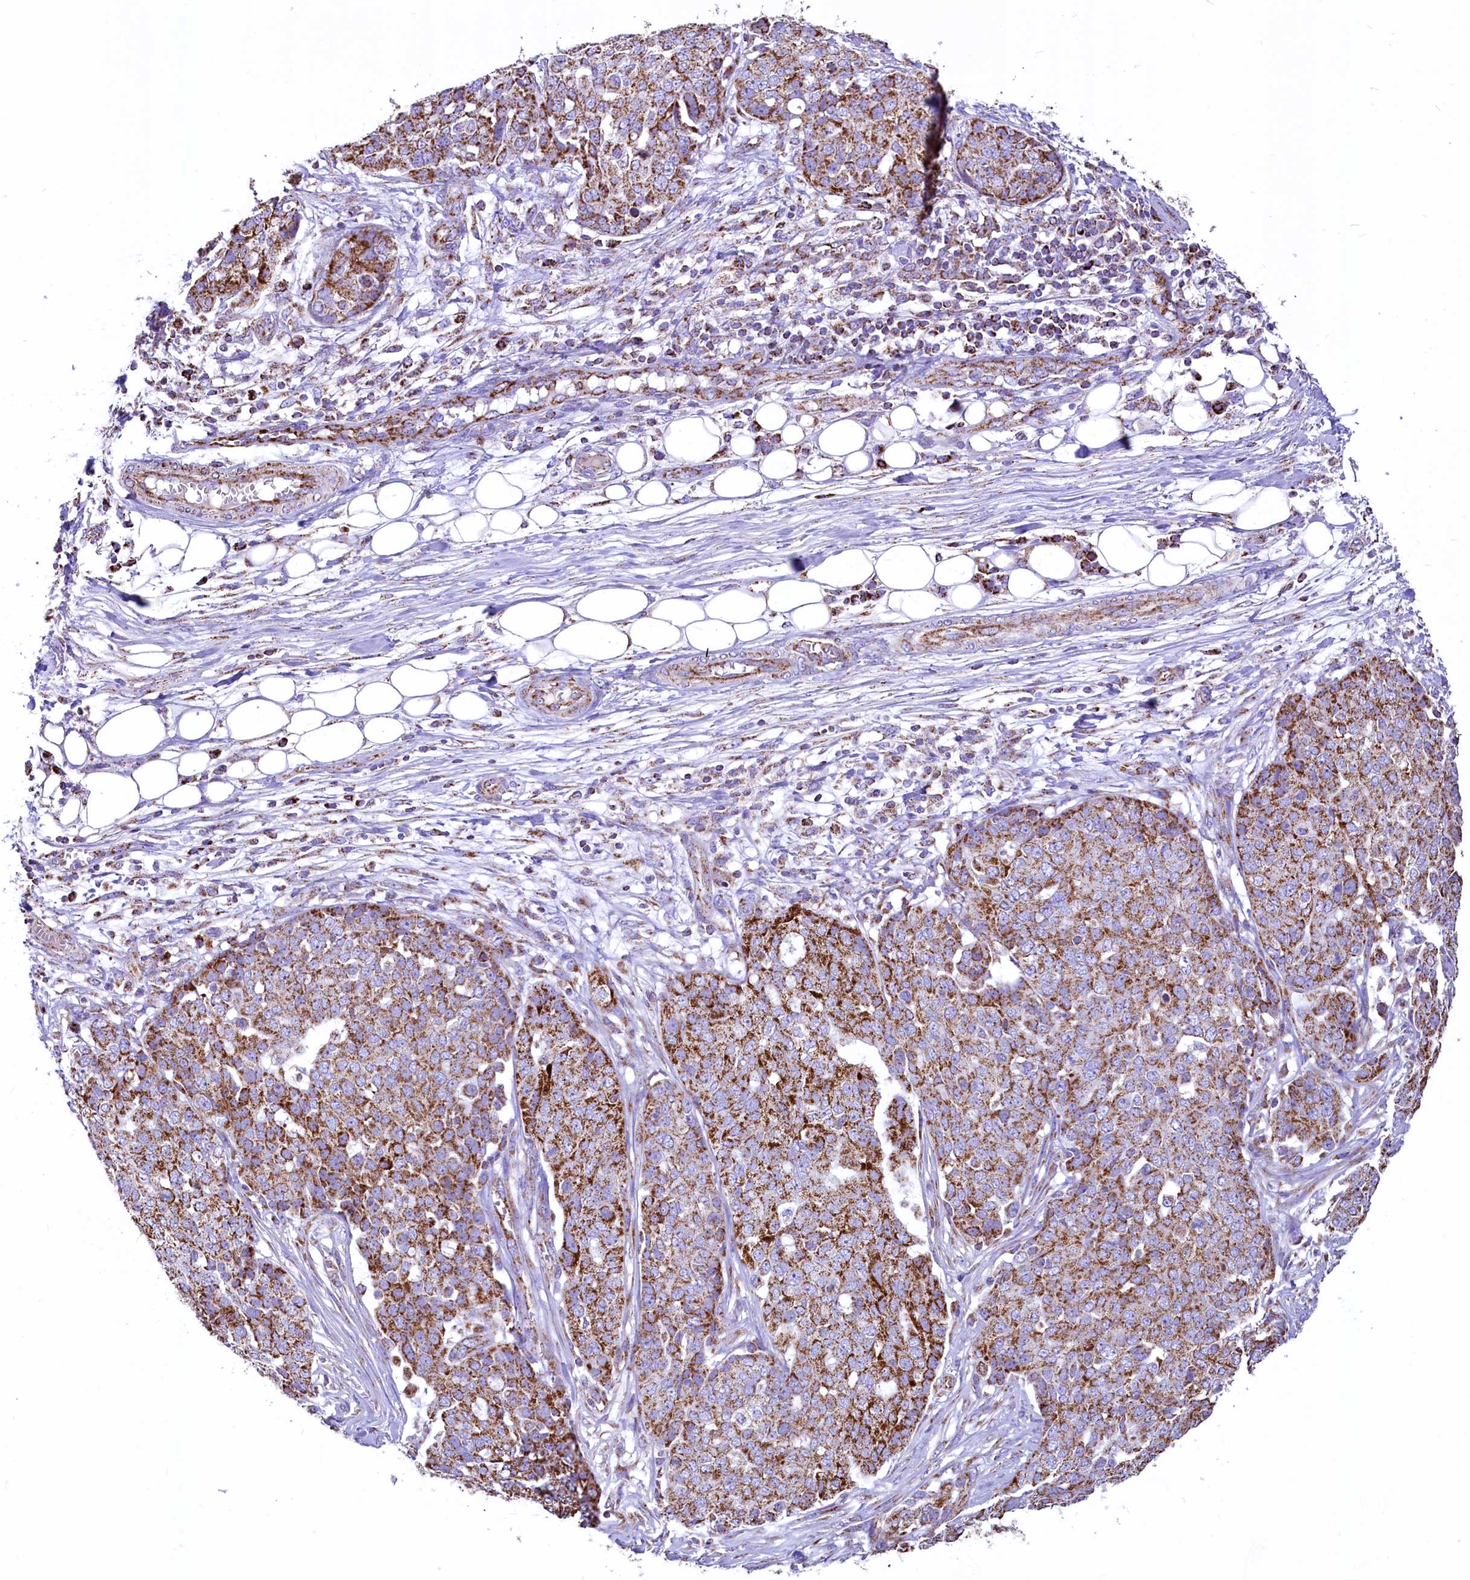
{"staining": {"intensity": "moderate", "quantity": ">75%", "location": "cytoplasmic/membranous"}, "tissue": "ovarian cancer", "cell_type": "Tumor cells", "image_type": "cancer", "snomed": [{"axis": "morphology", "description": "Cystadenocarcinoma, serous, NOS"}, {"axis": "topography", "description": "Soft tissue"}, {"axis": "topography", "description": "Ovary"}], "caption": "A brown stain highlights moderate cytoplasmic/membranous expression of a protein in ovarian cancer tumor cells.", "gene": "IDH3A", "patient": {"sex": "female", "age": 57}}